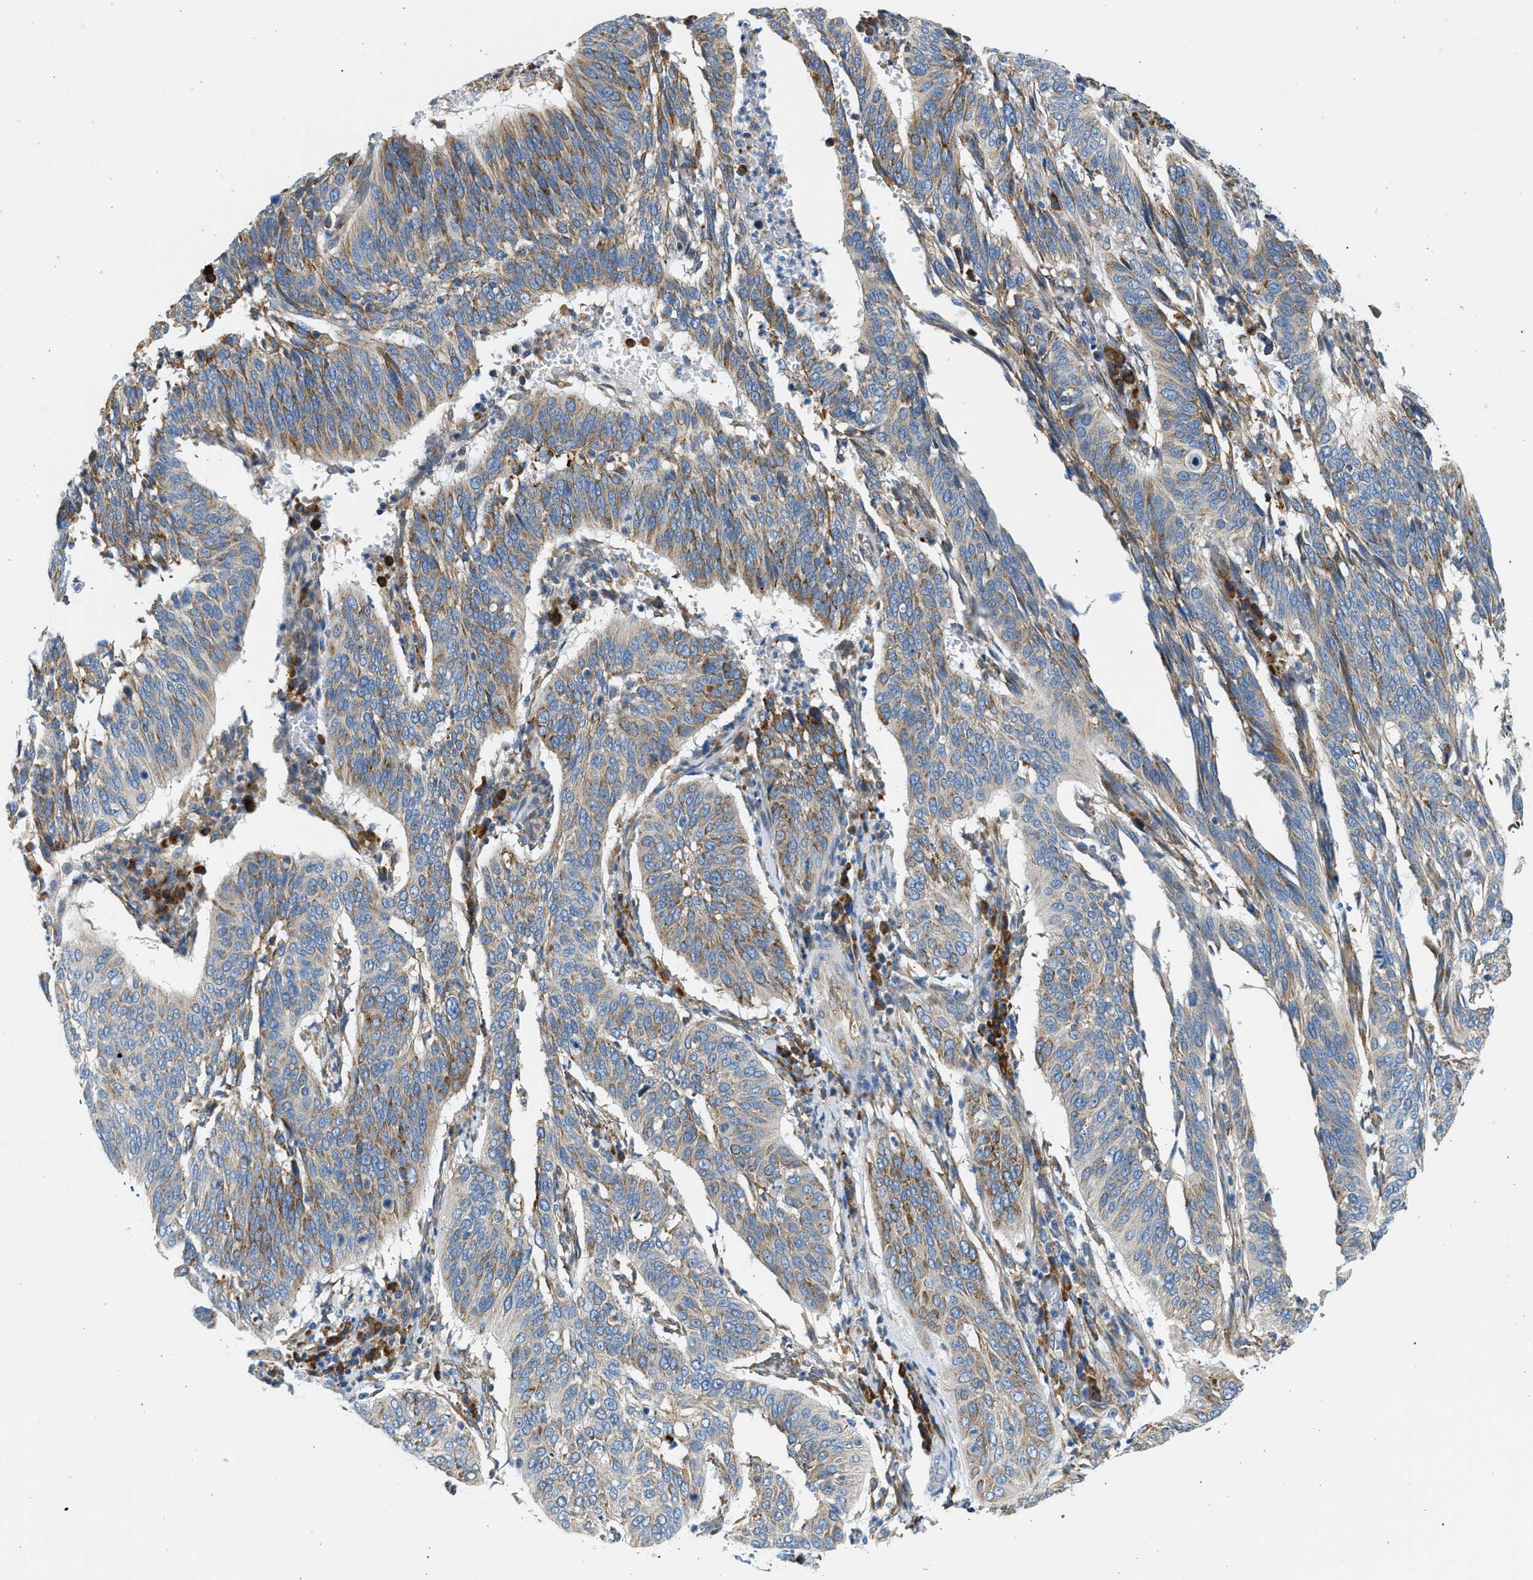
{"staining": {"intensity": "moderate", "quantity": "25%-75%", "location": "cytoplasmic/membranous"}, "tissue": "cervical cancer", "cell_type": "Tumor cells", "image_type": "cancer", "snomed": [{"axis": "morphology", "description": "Normal tissue, NOS"}, {"axis": "morphology", "description": "Squamous cell carcinoma, NOS"}, {"axis": "topography", "description": "Cervix"}], "caption": "Cervical cancer tissue displays moderate cytoplasmic/membranous positivity in about 25%-75% of tumor cells (DAB (3,3'-diaminobenzidine) IHC with brightfield microscopy, high magnification).", "gene": "CNTN6", "patient": {"sex": "female", "age": 39}}